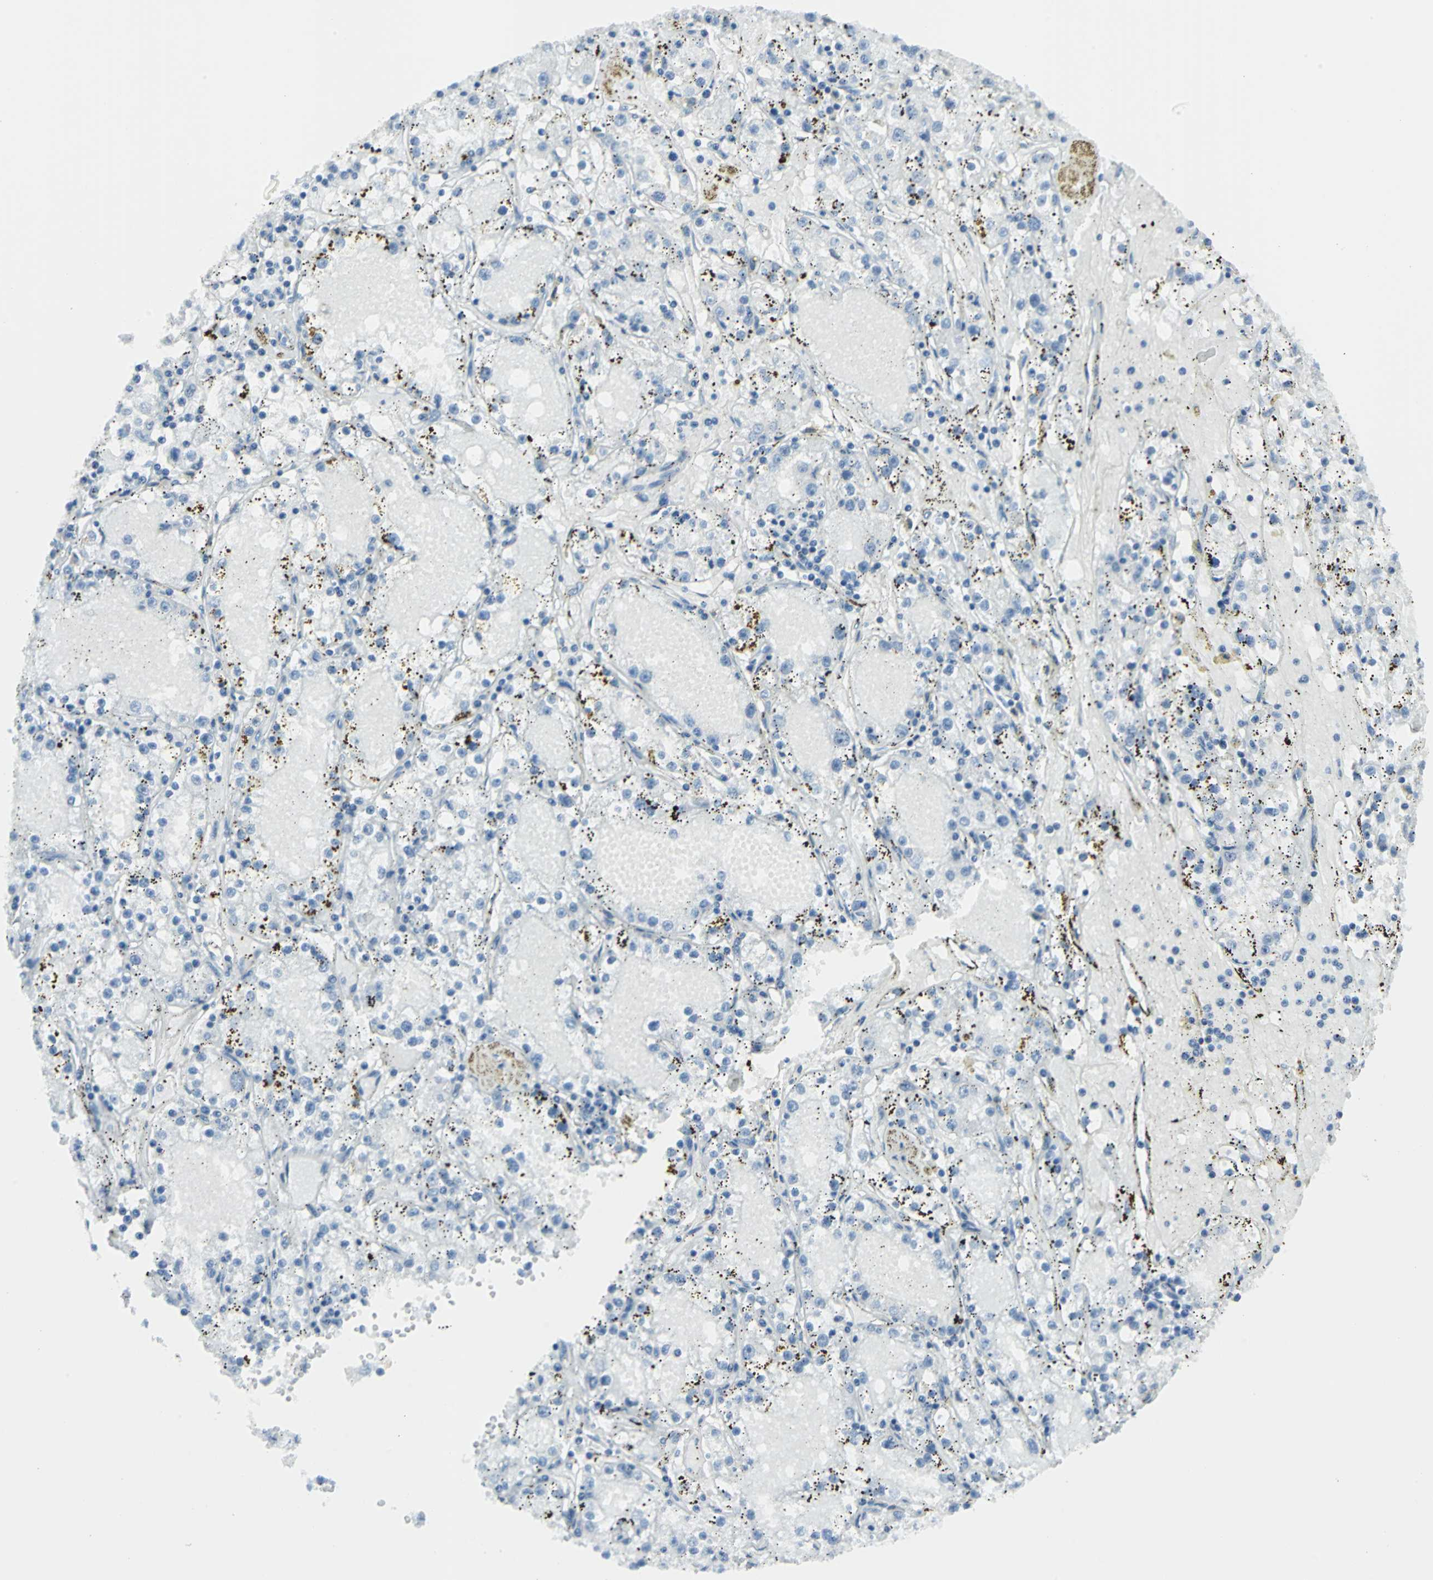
{"staining": {"intensity": "negative", "quantity": "none", "location": "none"}, "tissue": "renal cancer", "cell_type": "Tumor cells", "image_type": "cancer", "snomed": [{"axis": "morphology", "description": "Adenocarcinoma, NOS"}, {"axis": "topography", "description": "Kidney"}], "caption": "DAB immunohistochemical staining of renal cancer displays no significant positivity in tumor cells.", "gene": "DNAI2", "patient": {"sex": "male", "age": 56}}